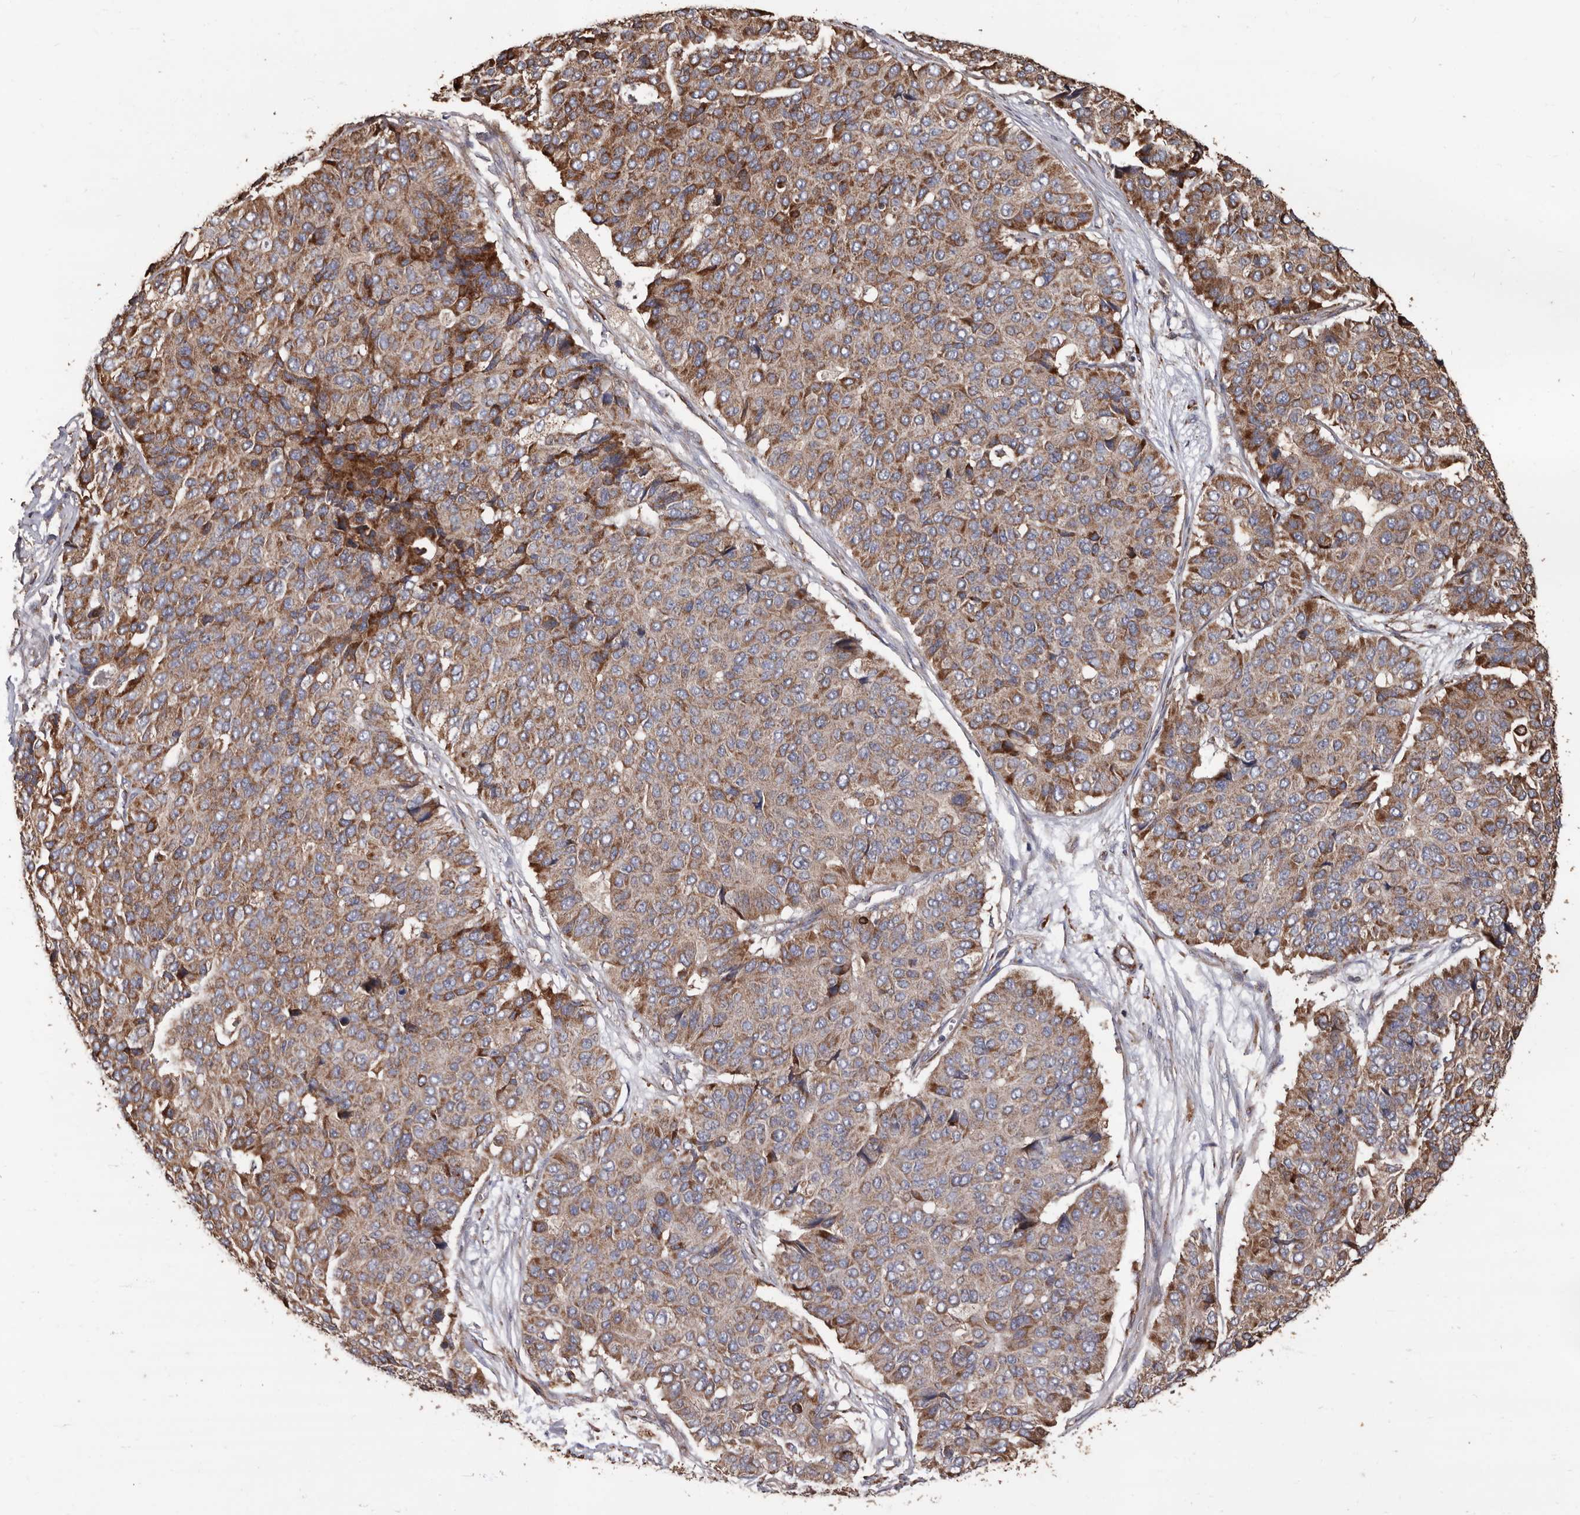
{"staining": {"intensity": "moderate", "quantity": ">75%", "location": "cytoplasmic/membranous"}, "tissue": "pancreatic cancer", "cell_type": "Tumor cells", "image_type": "cancer", "snomed": [{"axis": "morphology", "description": "Adenocarcinoma, NOS"}, {"axis": "topography", "description": "Pancreas"}], "caption": "Immunohistochemistry of human pancreatic cancer (adenocarcinoma) displays medium levels of moderate cytoplasmic/membranous positivity in approximately >75% of tumor cells.", "gene": "OSGIN2", "patient": {"sex": "male", "age": 50}}